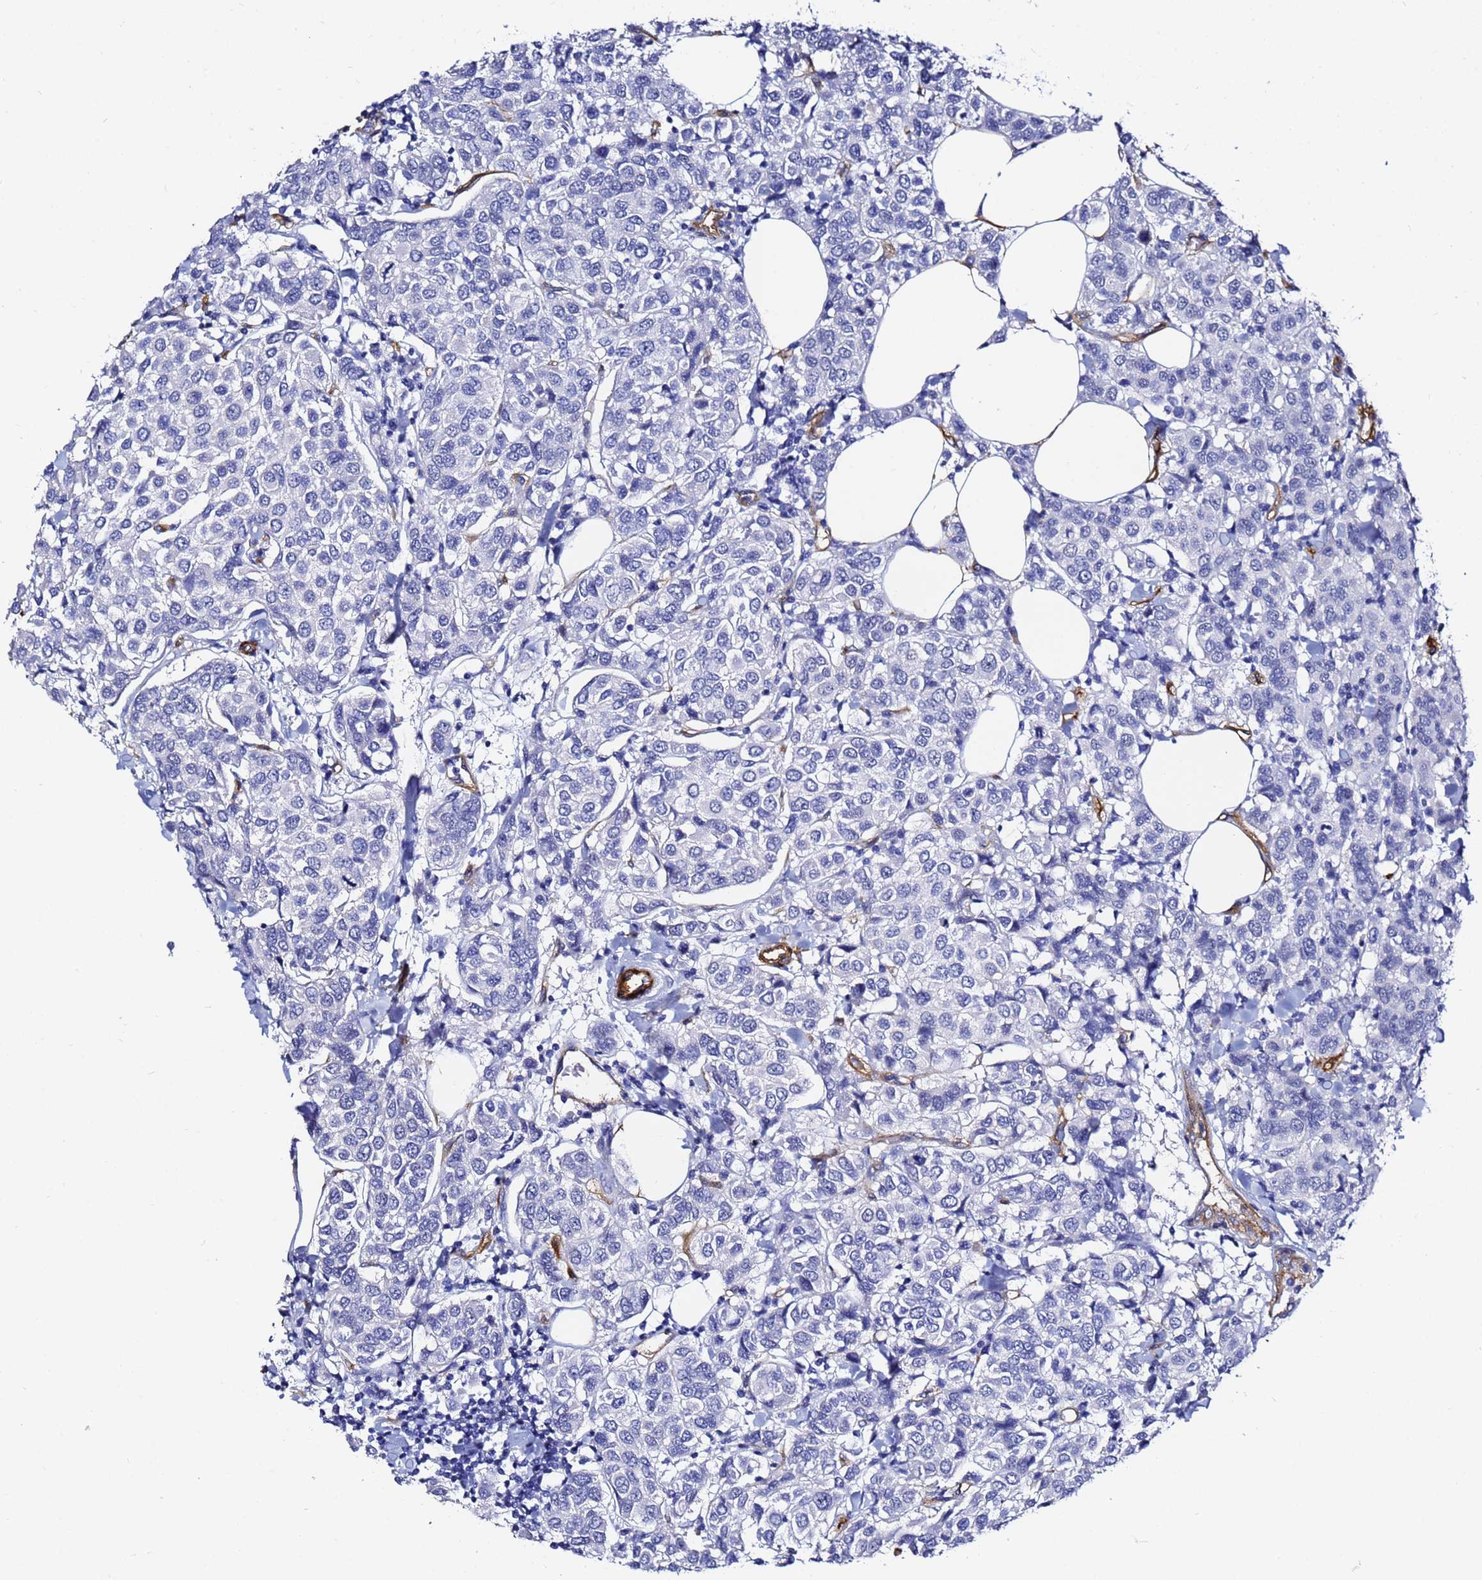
{"staining": {"intensity": "negative", "quantity": "none", "location": "none"}, "tissue": "breast cancer", "cell_type": "Tumor cells", "image_type": "cancer", "snomed": [{"axis": "morphology", "description": "Duct carcinoma"}, {"axis": "topography", "description": "Breast"}], "caption": "High power microscopy histopathology image of an IHC photomicrograph of breast cancer (invasive ductal carcinoma), revealing no significant positivity in tumor cells.", "gene": "DEFB104A", "patient": {"sex": "female", "age": 55}}